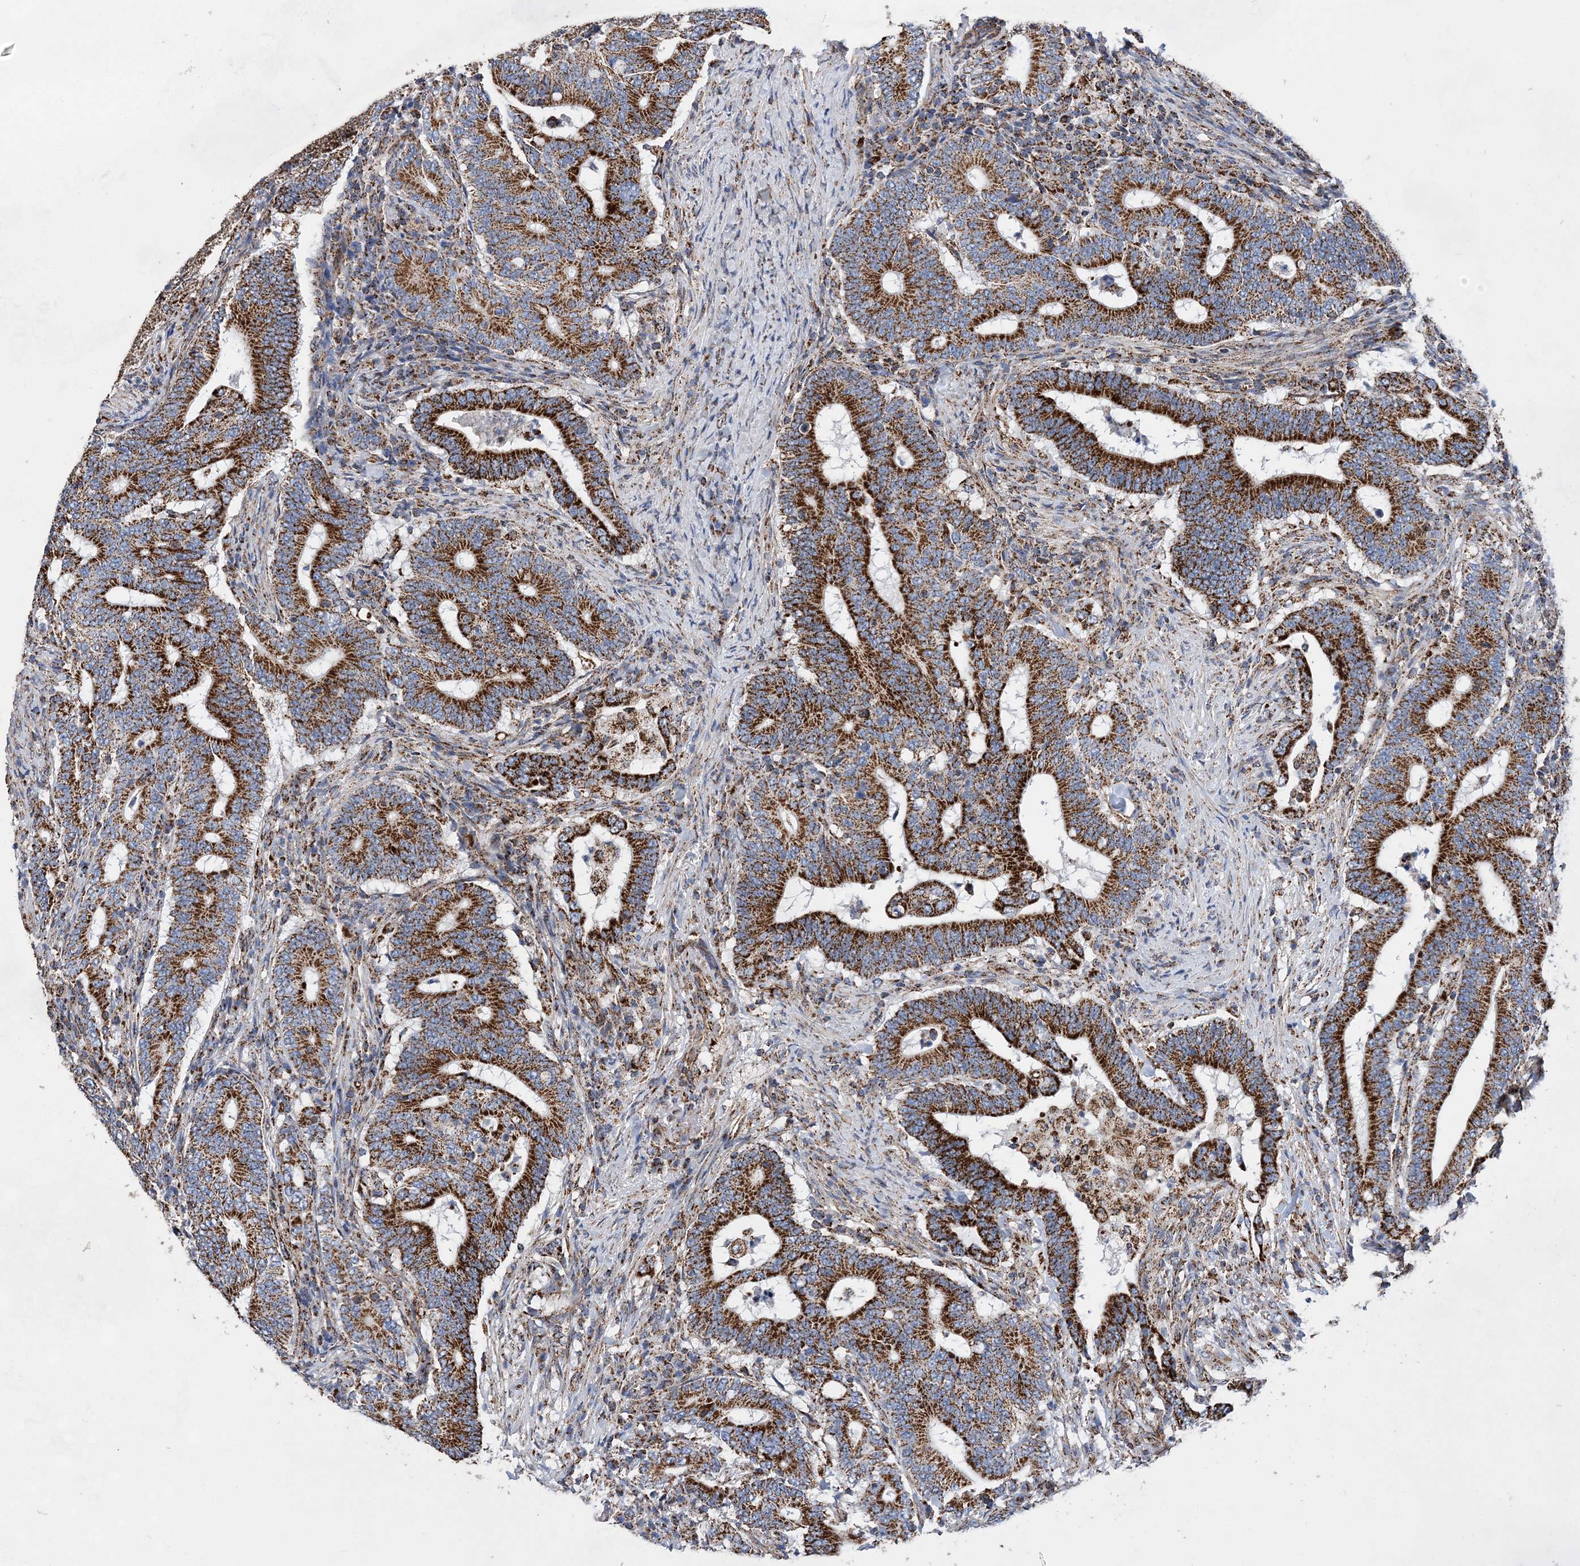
{"staining": {"intensity": "strong", "quantity": ">75%", "location": "cytoplasmic/membranous"}, "tissue": "colorectal cancer", "cell_type": "Tumor cells", "image_type": "cancer", "snomed": [{"axis": "morphology", "description": "Adenocarcinoma, NOS"}, {"axis": "topography", "description": "Colon"}], "caption": "Immunohistochemistry (IHC) image of neoplastic tissue: human adenocarcinoma (colorectal) stained using IHC displays high levels of strong protein expression localized specifically in the cytoplasmic/membranous of tumor cells, appearing as a cytoplasmic/membranous brown color.", "gene": "ACOT9", "patient": {"sex": "female", "age": 66}}